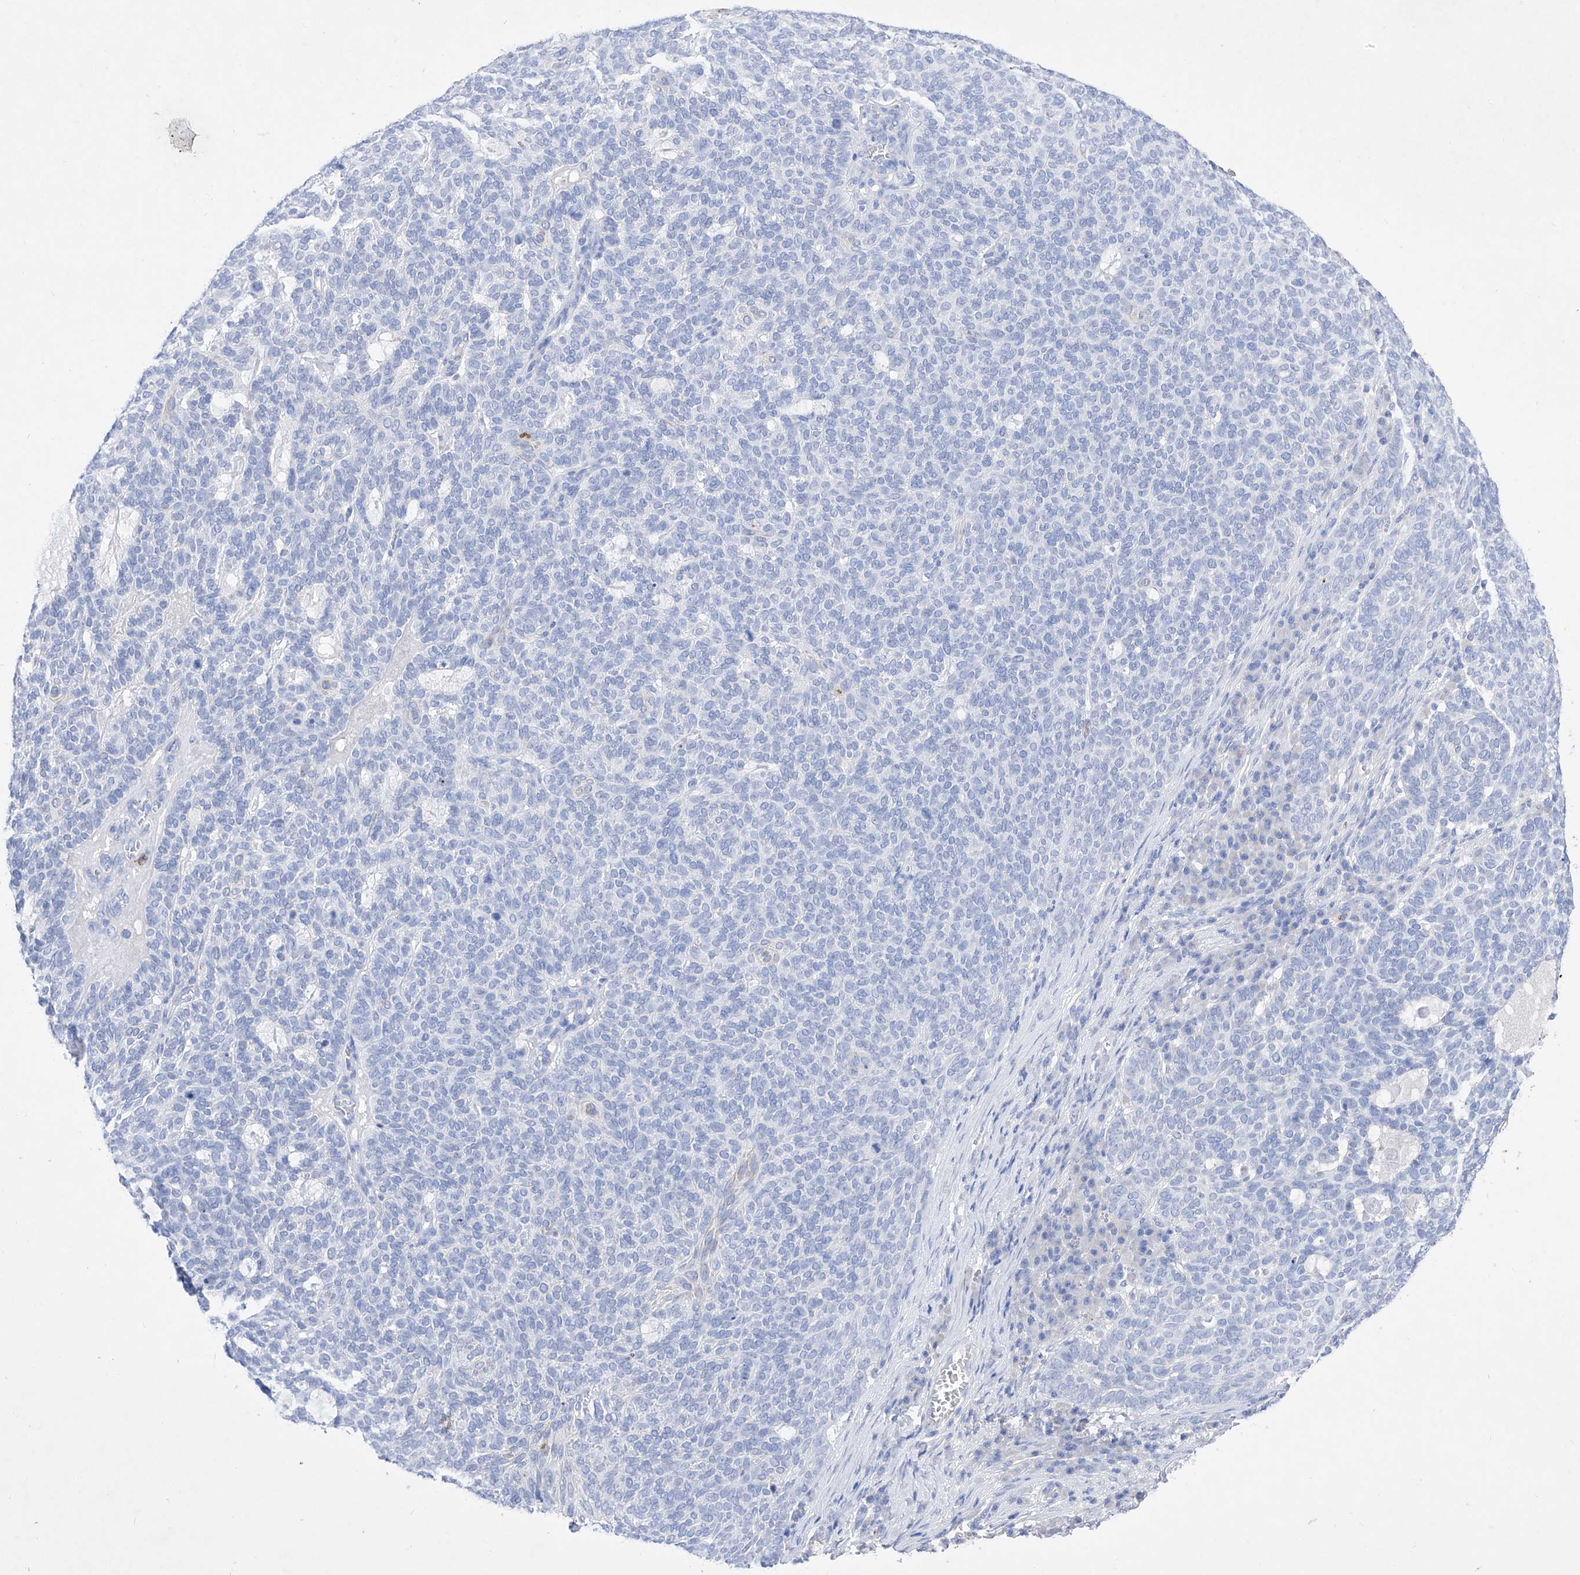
{"staining": {"intensity": "negative", "quantity": "none", "location": "none"}, "tissue": "skin cancer", "cell_type": "Tumor cells", "image_type": "cancer", "snomed": [{"axis": "morphology", "description": "Squamous cell carcinoma, NOS"}, {"axis": "topography", "description": "Skin"}], "caption": "Immunohistochemical staining of human skin cancer exhibits no significant staining in tumor cells. (Stains: DAB (3,3'-diaminobenzidine) IHC with hematoxylin counter stain, Microscopy: brightfield microscopy at high magnification).", "gene": "TM7SF2", "patient": {"sex": "female", "age": 90}}